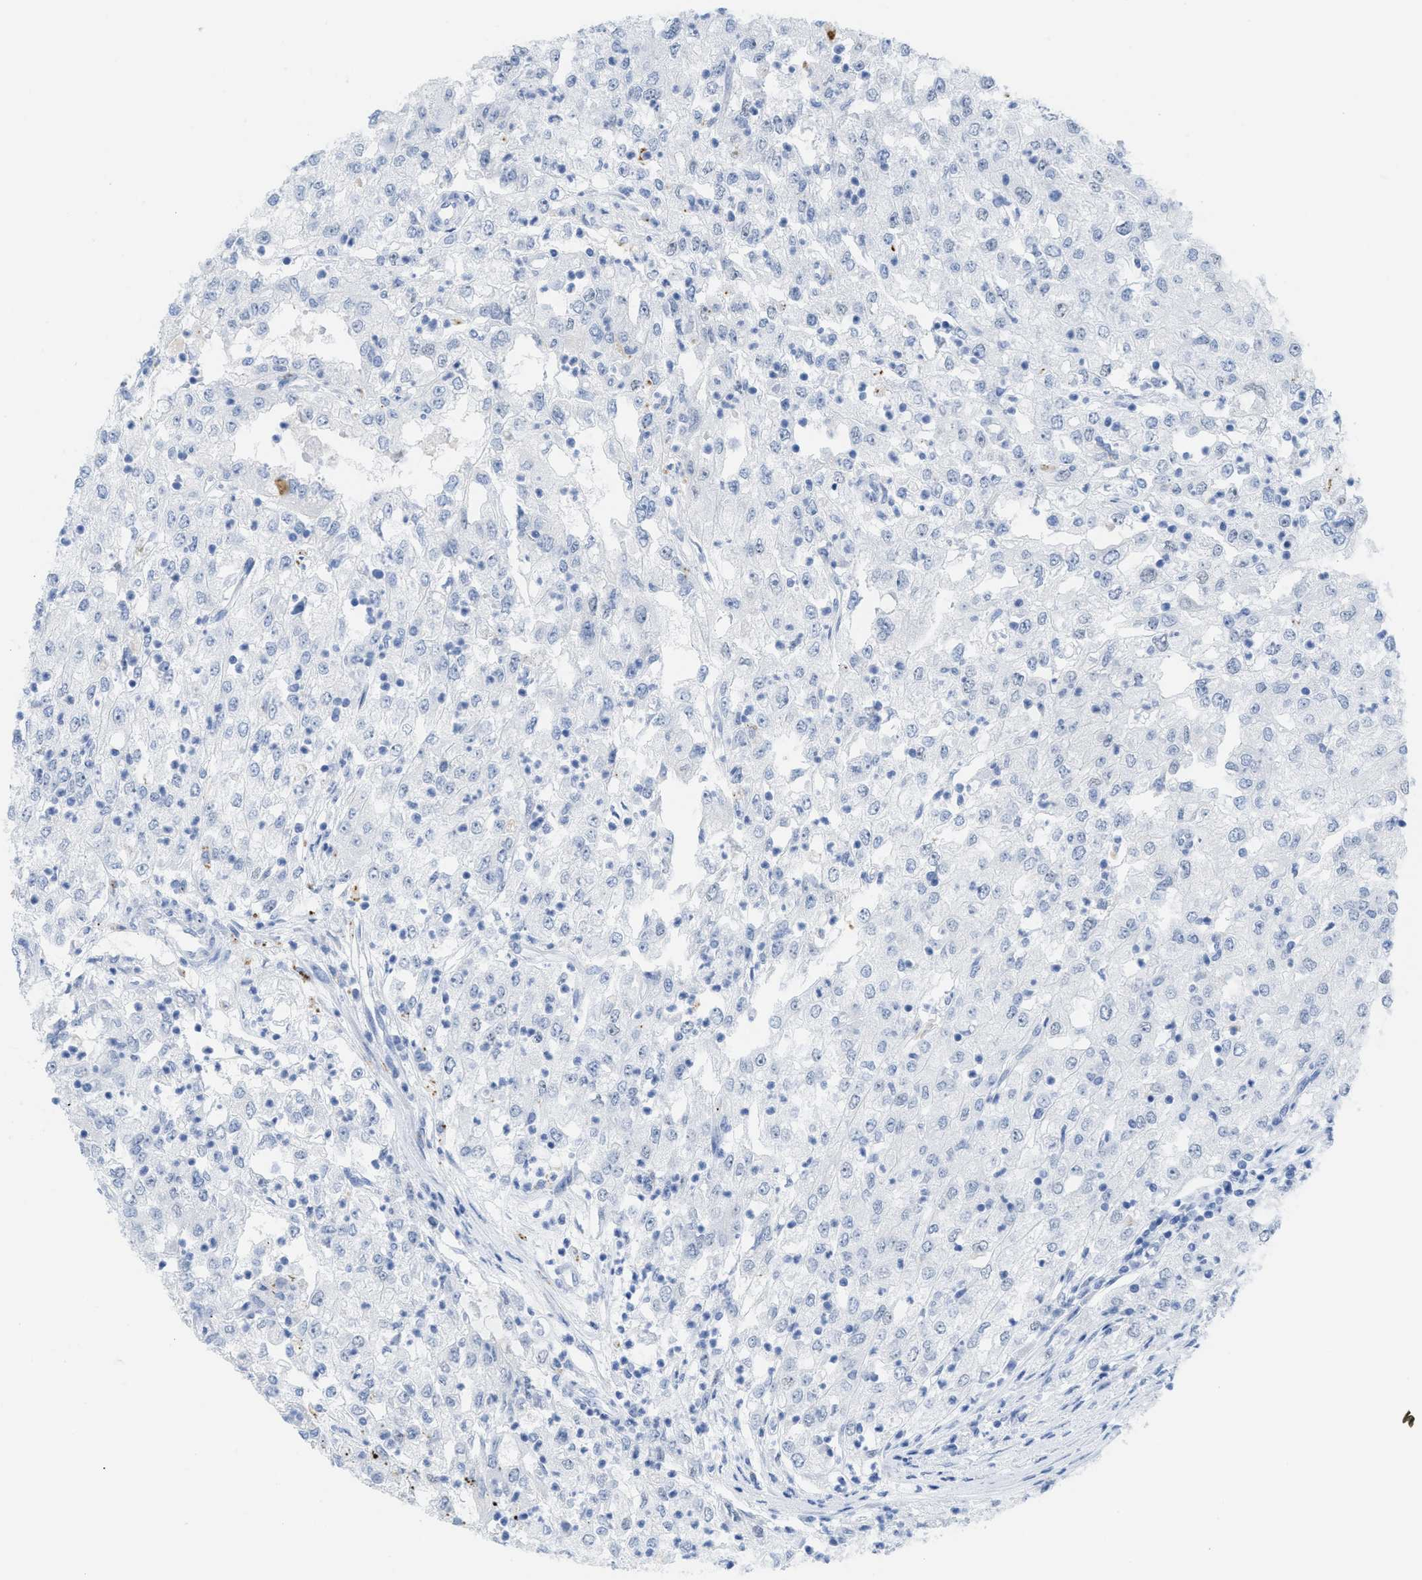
{"staining": {"intensity": "negative", "quantity": "none", "location": "none"}, "tissue": "renal cancer", "cell_type": "Tumor cells", "image_type": "cancer", "snomed": [{"axis": "morphology", "description": "Adenocarcinoma, NOS"}, {"axis": "topography", "description": "Kidney"}], "caption": "A high-resolution photomicrograph shows immunohistochemistry (IHC) staining of renal adenocarcinoma, which exhibits no significant positivity in tumor cells.", "gene": "WDR4", "patient": {"sex": "female", "age": 54}}